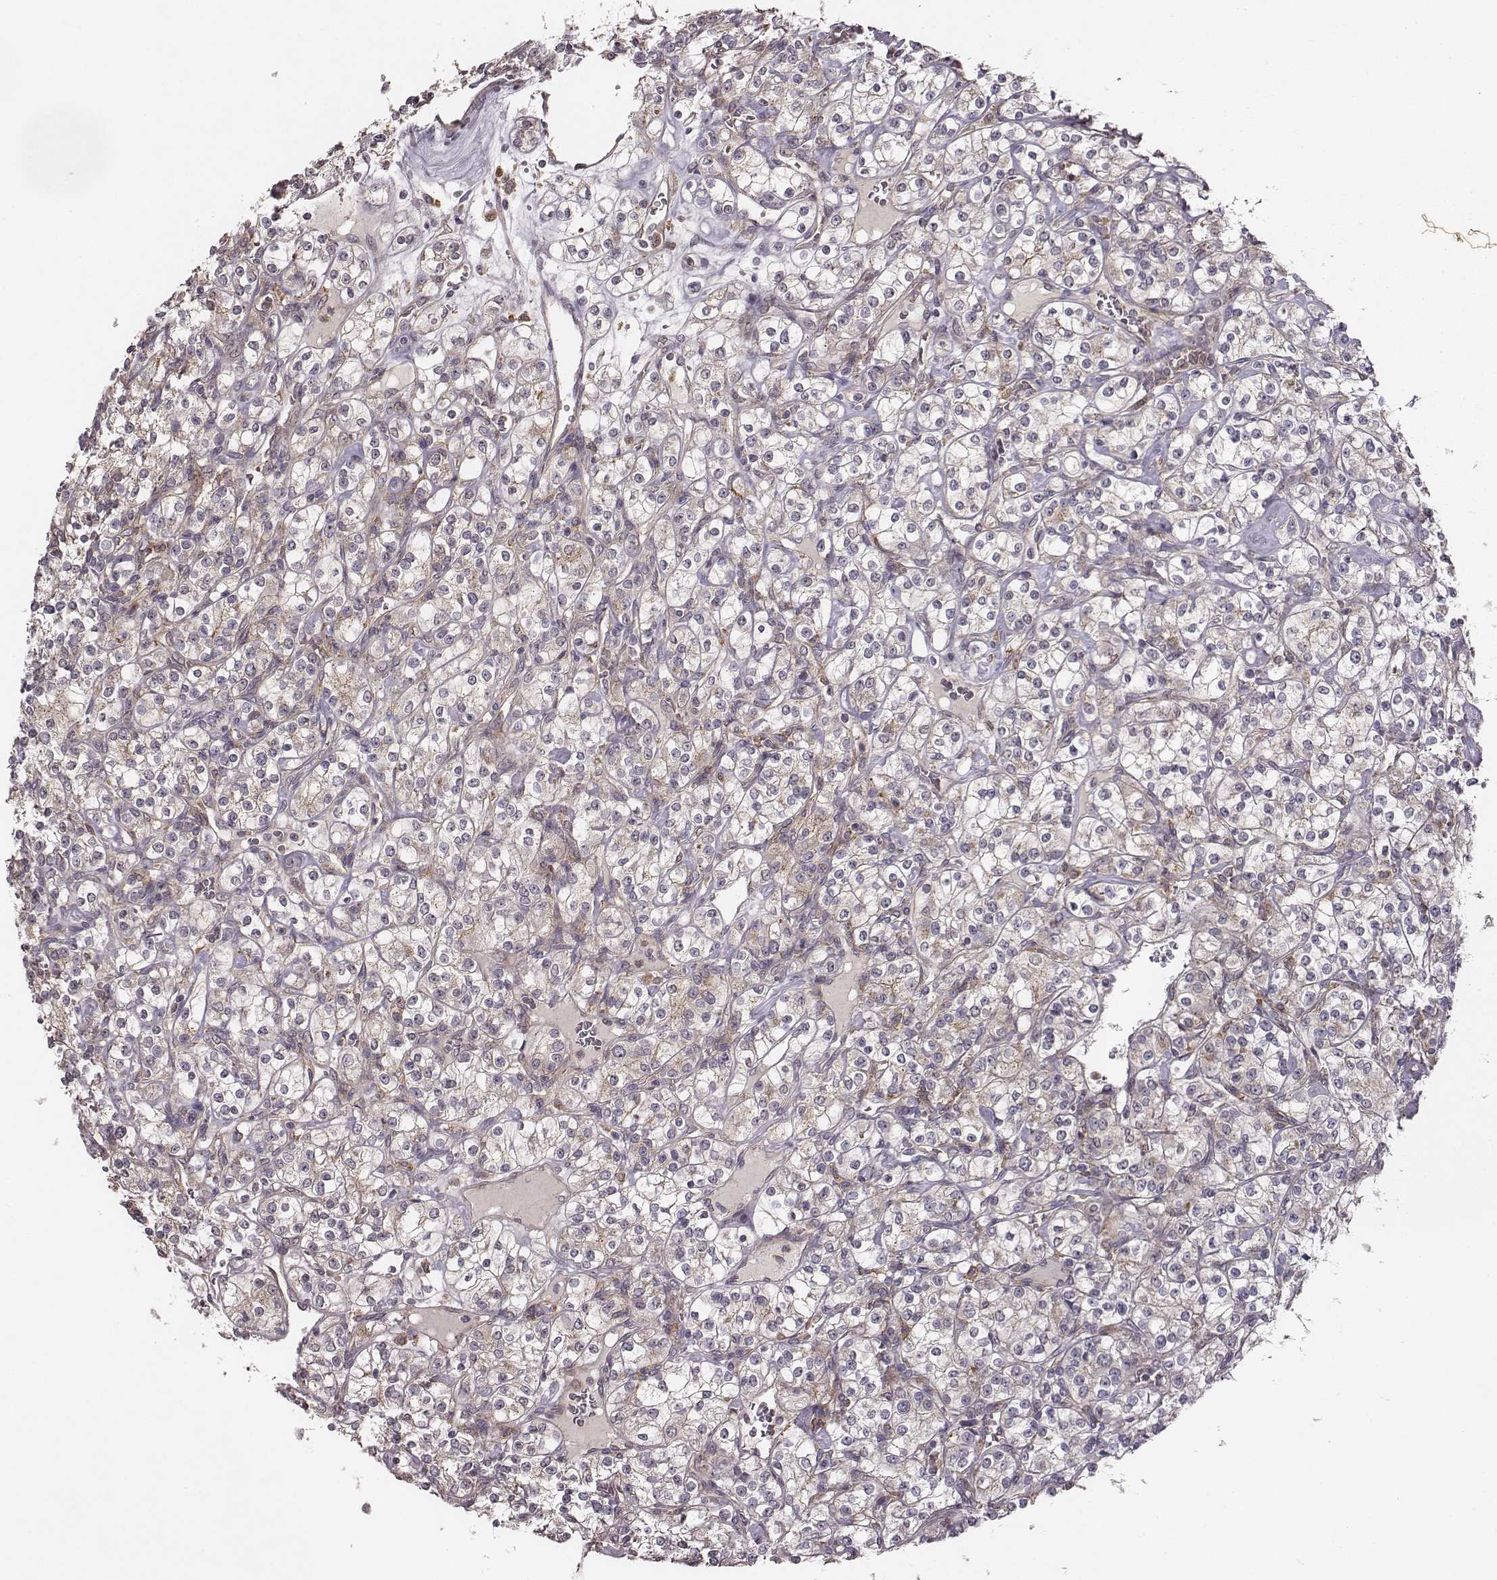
{"staining": {"intensity": "weak", "quantity": "25%-75%", "location": "cytoplasmic/membranous"}, "tissue": "renal cancer", "cell_type": "Tumor cells", "image_type": "cancer", "snomed": [{"axis": "morphology", "description": "Adenocarcinoma, NOS"}, {"axis": "topography", "description": "Kidney"}], "caption": "There is low levels of weak cytoplasmic/membranous staining in tumor cells of renal cancer (adenocarcinoma), as demonstrated by immunohistochemical staining (brown color).", "gene": "VPS26A", "patient": {"sex": "male", "age": 77}}